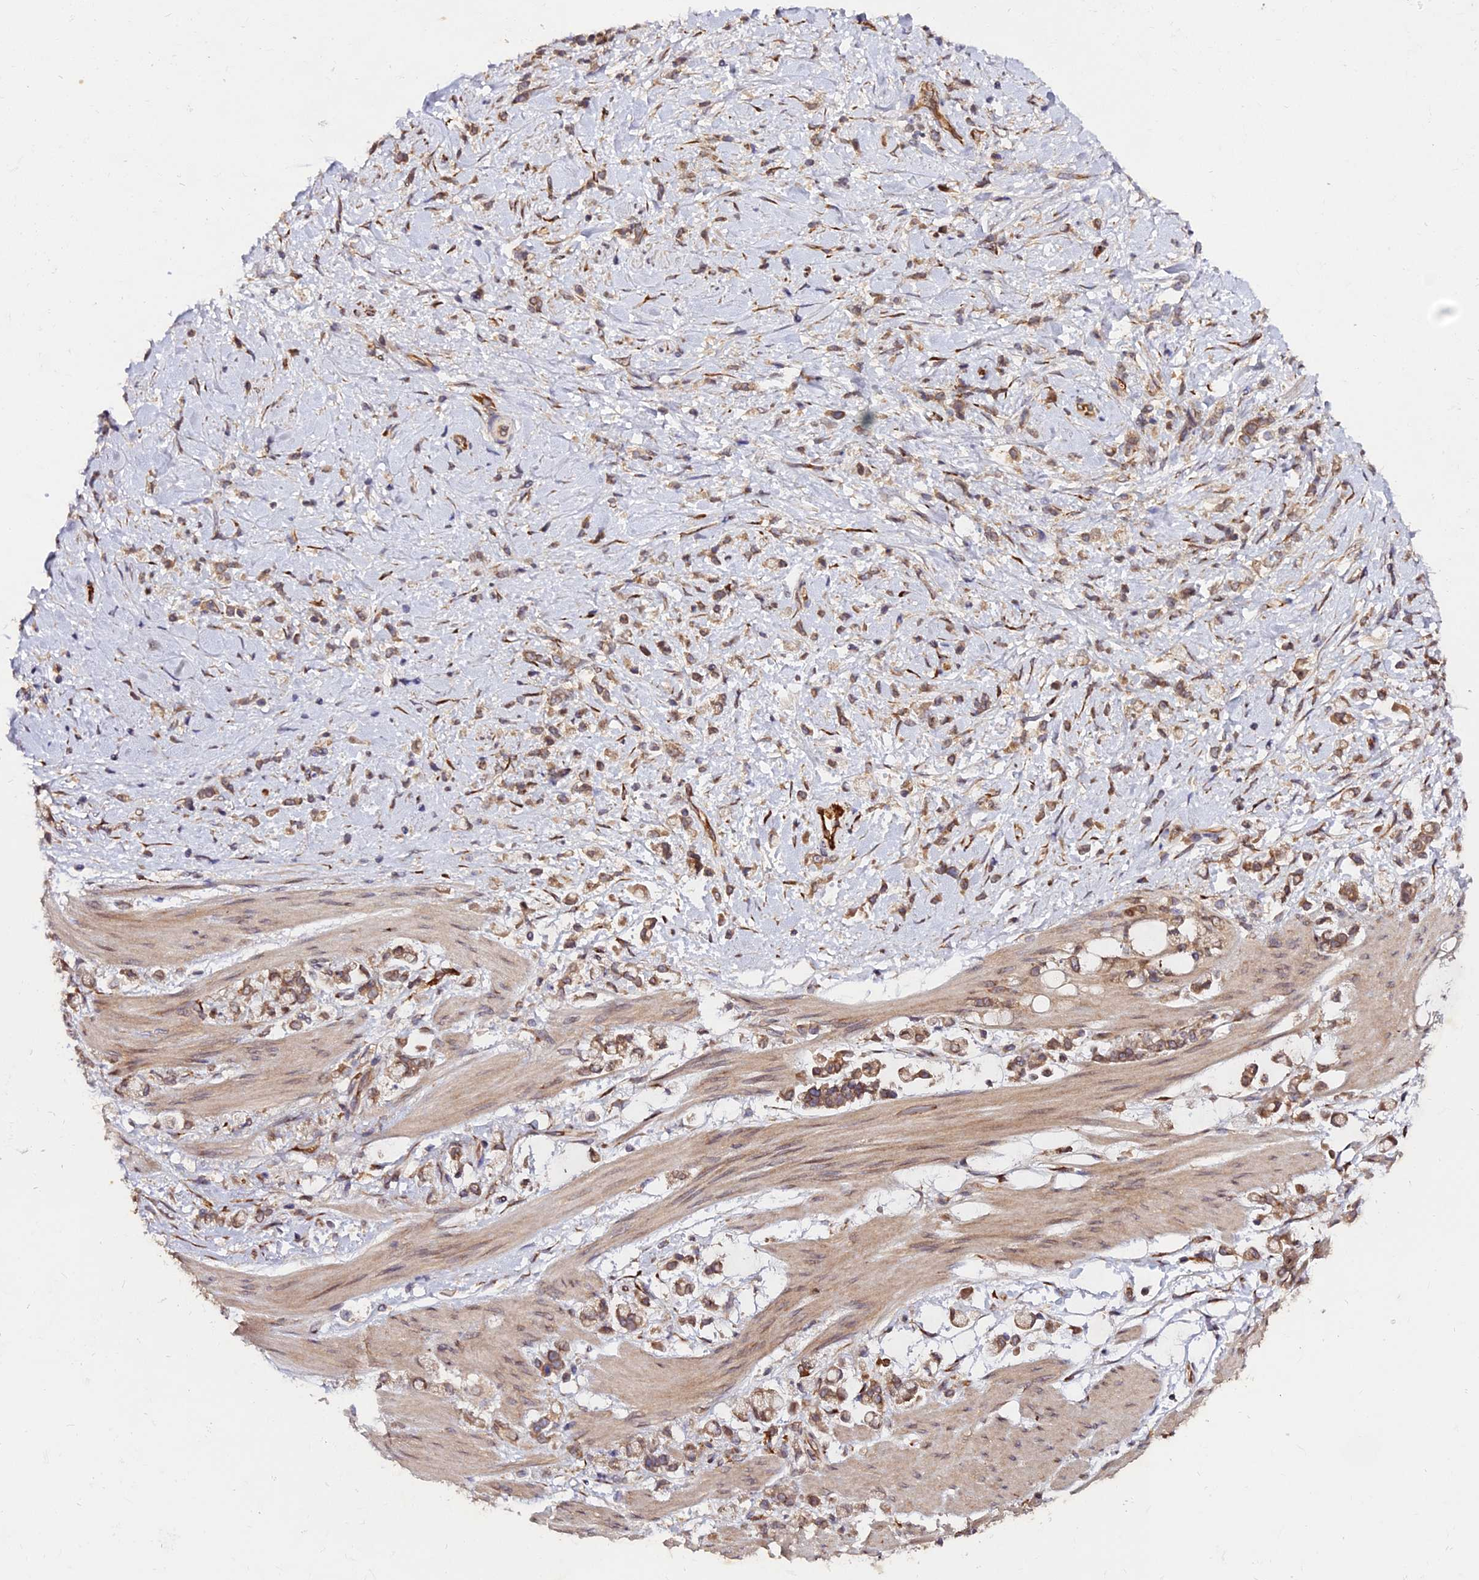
{"staining": {"intensity": "moderate", "quantity": ">75%", "location": "cytoplasmic/membranous"}, "tissue": "stomach cancer", "cell_type": "Tumor cells", "image_type": "cancer", "snomed": [{"axis": "morphology", "description": "Adenocarcinoma, NOS"}, {"axis": "topography", "description": "Stomach"}], "caption": "A brown stain shows moderate cytoplasmic/membranous positivity of a protein in stomach cancer (adenocarcinoma) tumor cells.", "gene": "PDE4D", "patient": {"sex": "female", "age": 60}}